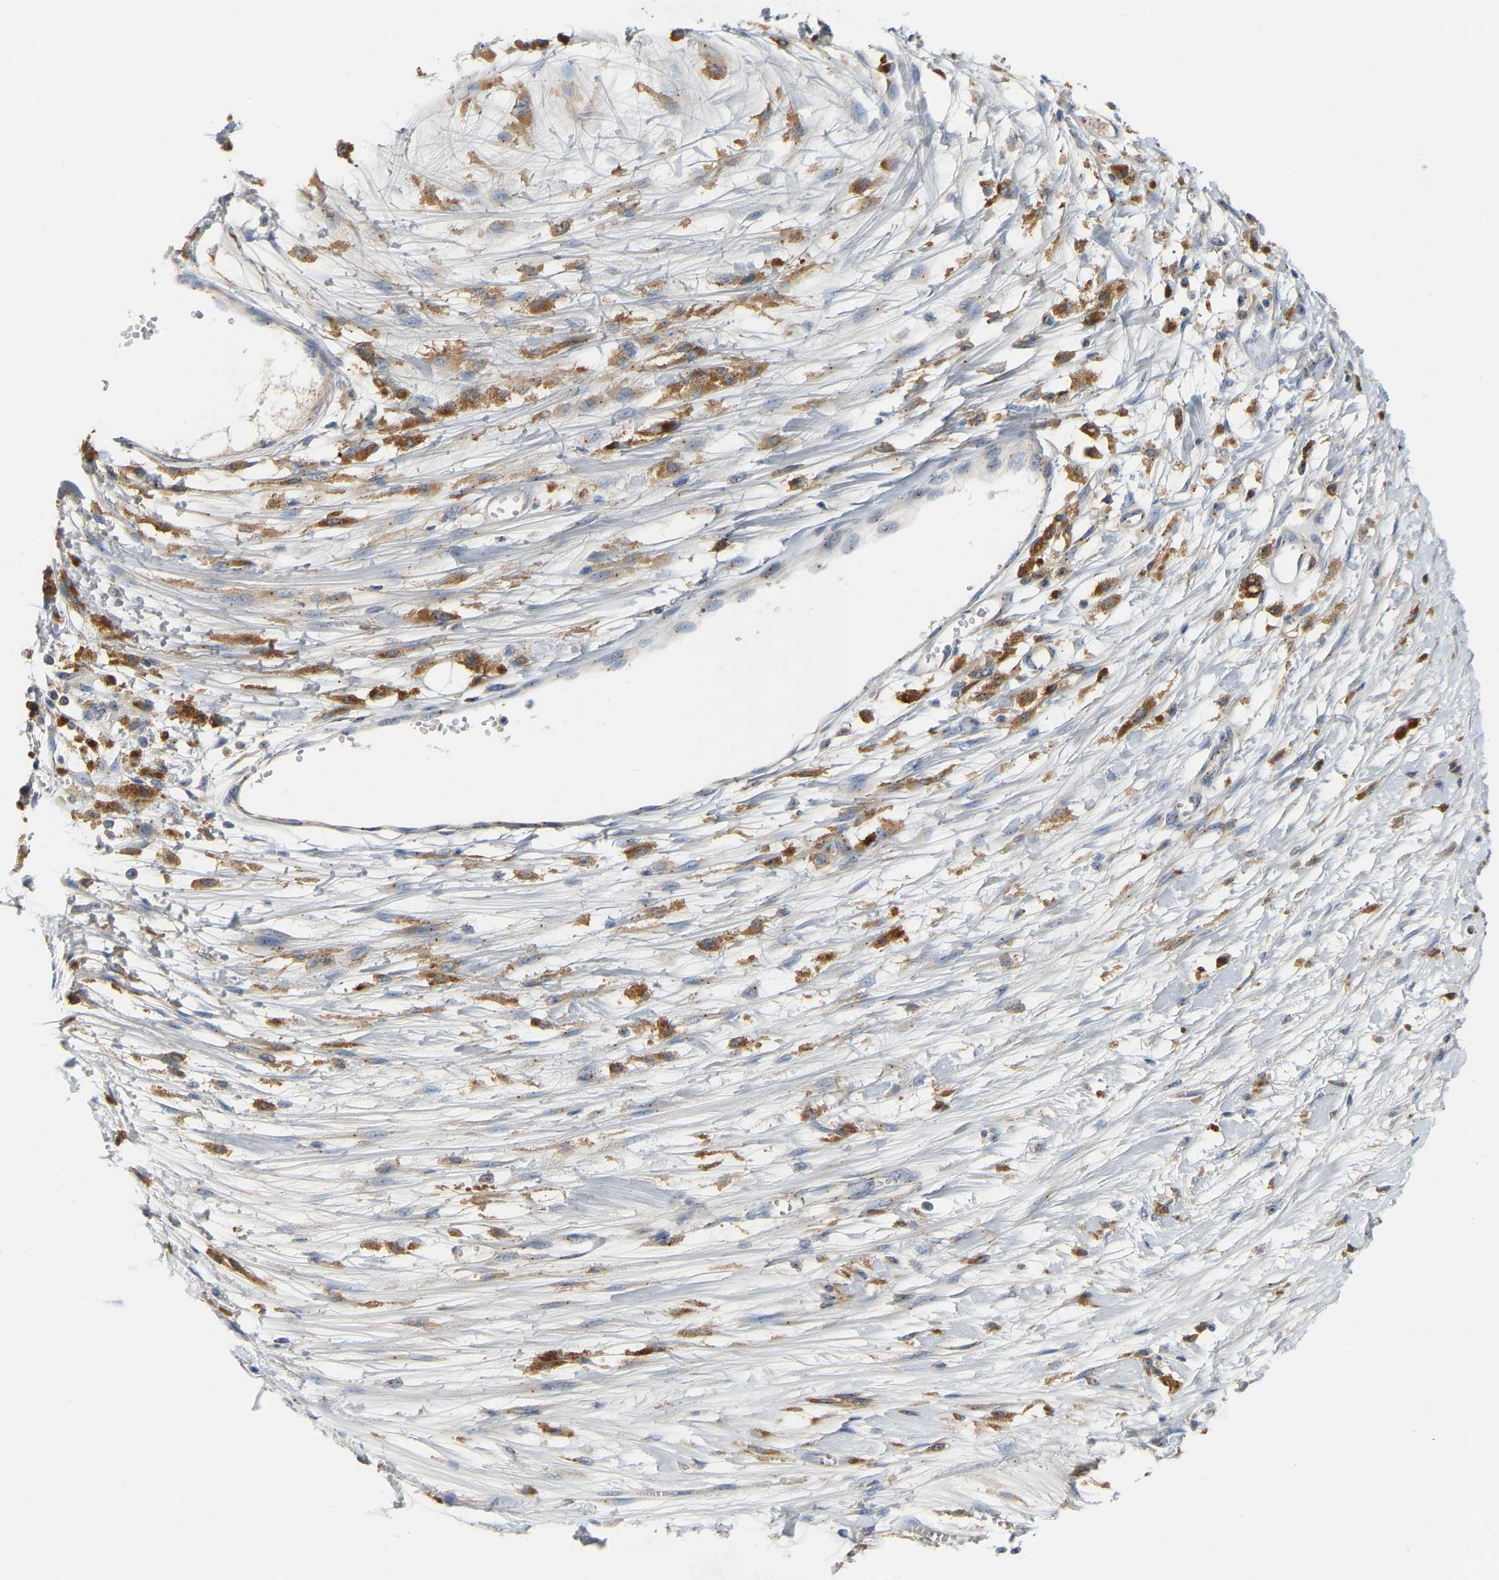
{"staining": {"intensity": "moderate", "quantity": ">75%", "location": "cytoplasmic/membranous"}, "tissue": "melanoma", "cell_type": "Tumor cells", "image_type": "cancer", "snomed": [{"axis": "morphology", "description": "Malignant melanoma, Metastatic site"}, {"axis": "topography", "description": "Lymph node"}], "caption": "Malignant melanoma (metastatic site) was stained to show a protein in brown. There is medium levels of moderate cytoplasmic/membranous positivity in approximately >75% of tumor cells. (brown staining indicates protein expression, while blue staining denotes nuclei).", "gene": "PCNT", "patient": {"sex": "male", "age": 59}}